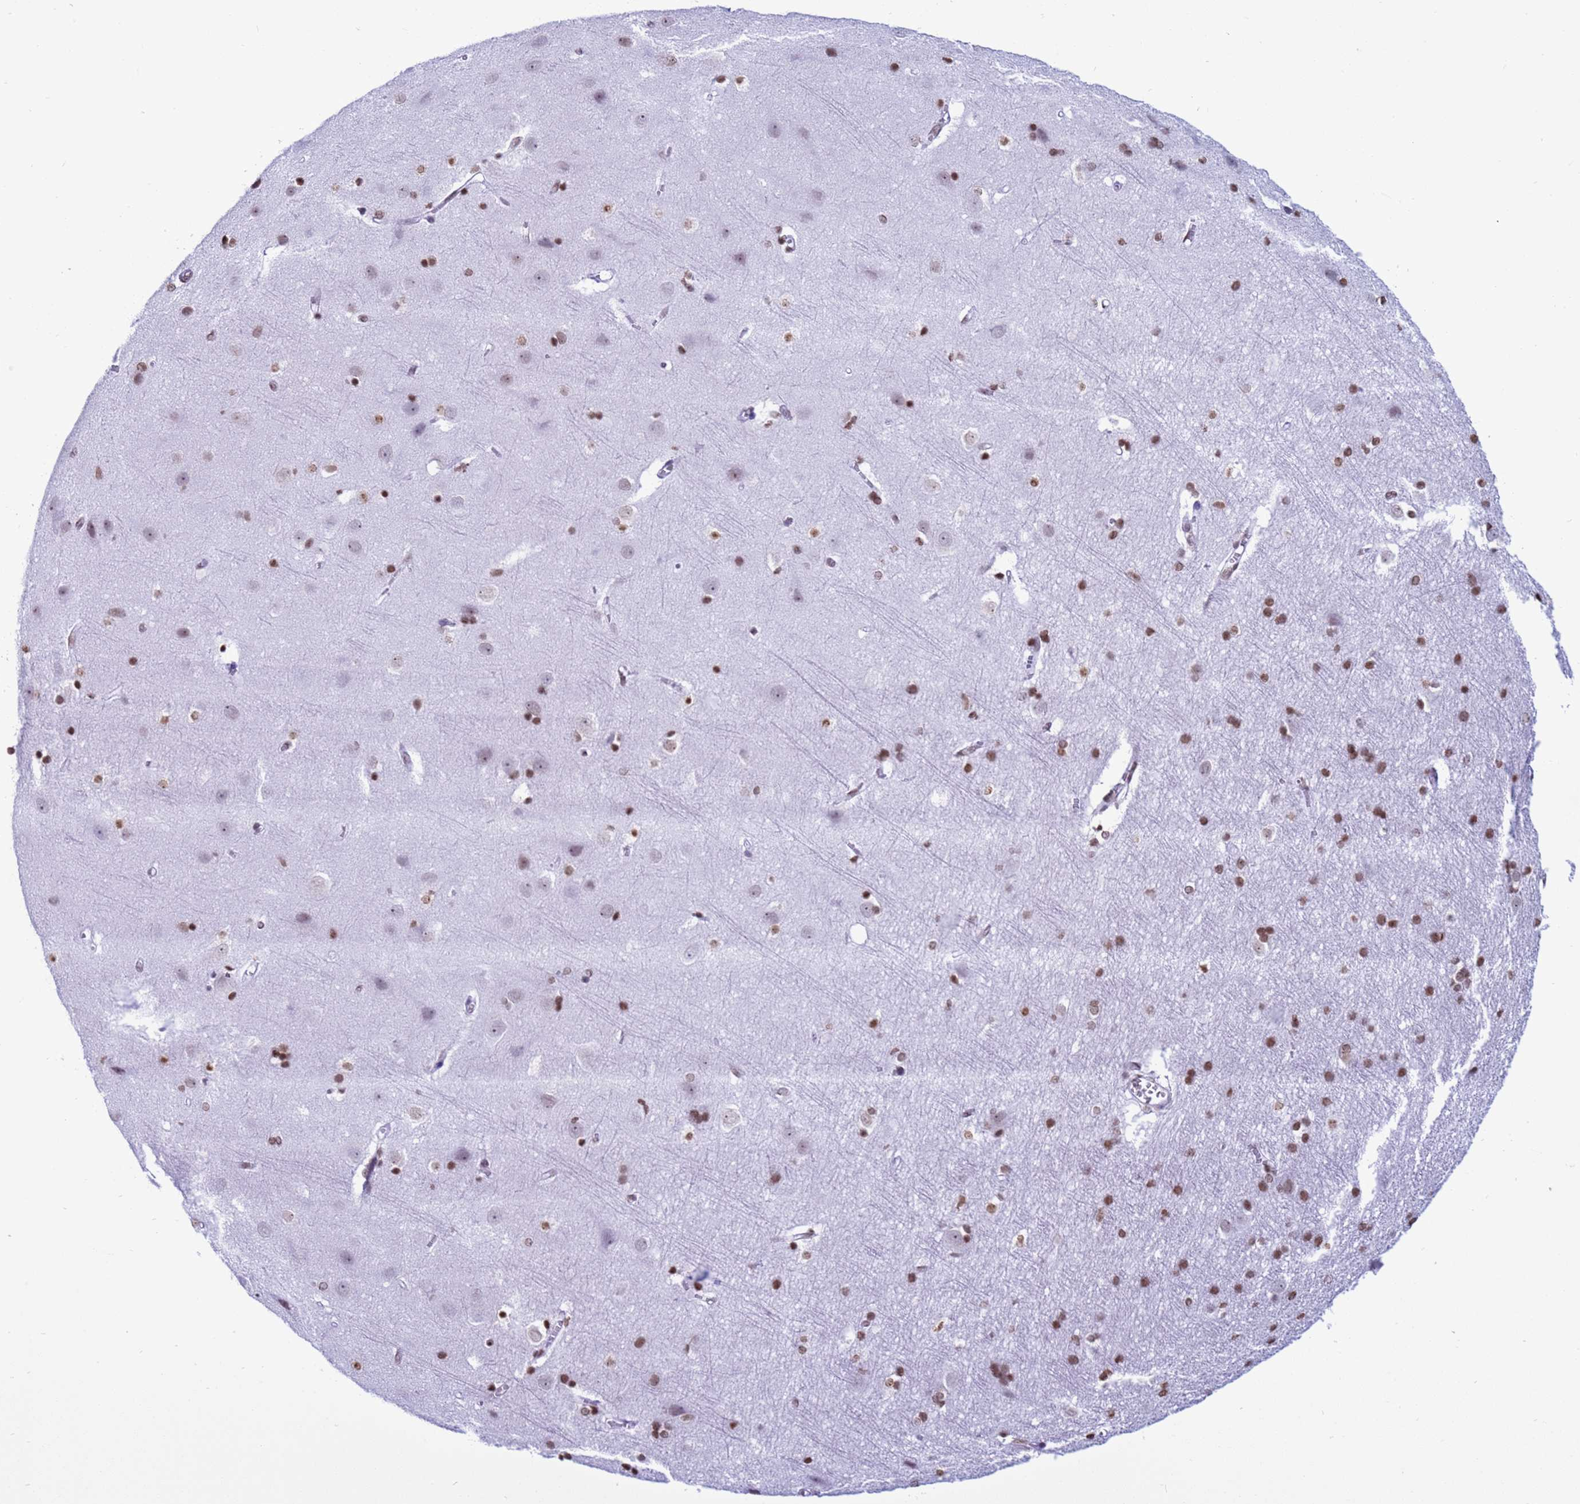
{"staining": {"intensity": "negative", "quantity": "none", "location": "none"}, "tissue": "cerebral cortex", "cell_type": "Endothelial cells", "image_type": "normal", "snomed": [{"axis": "morphology", "description": "Normal tissue, NOS"}, {"axis": "topography", "description": "Cerebral cortex"}], "caption": "DAB immunohistochemical staining of benign human cerebral cortex displays no significant positivity in endothelial cells.", "gene": "H4C11", "patient": {"sex": "male", "age": 54}}